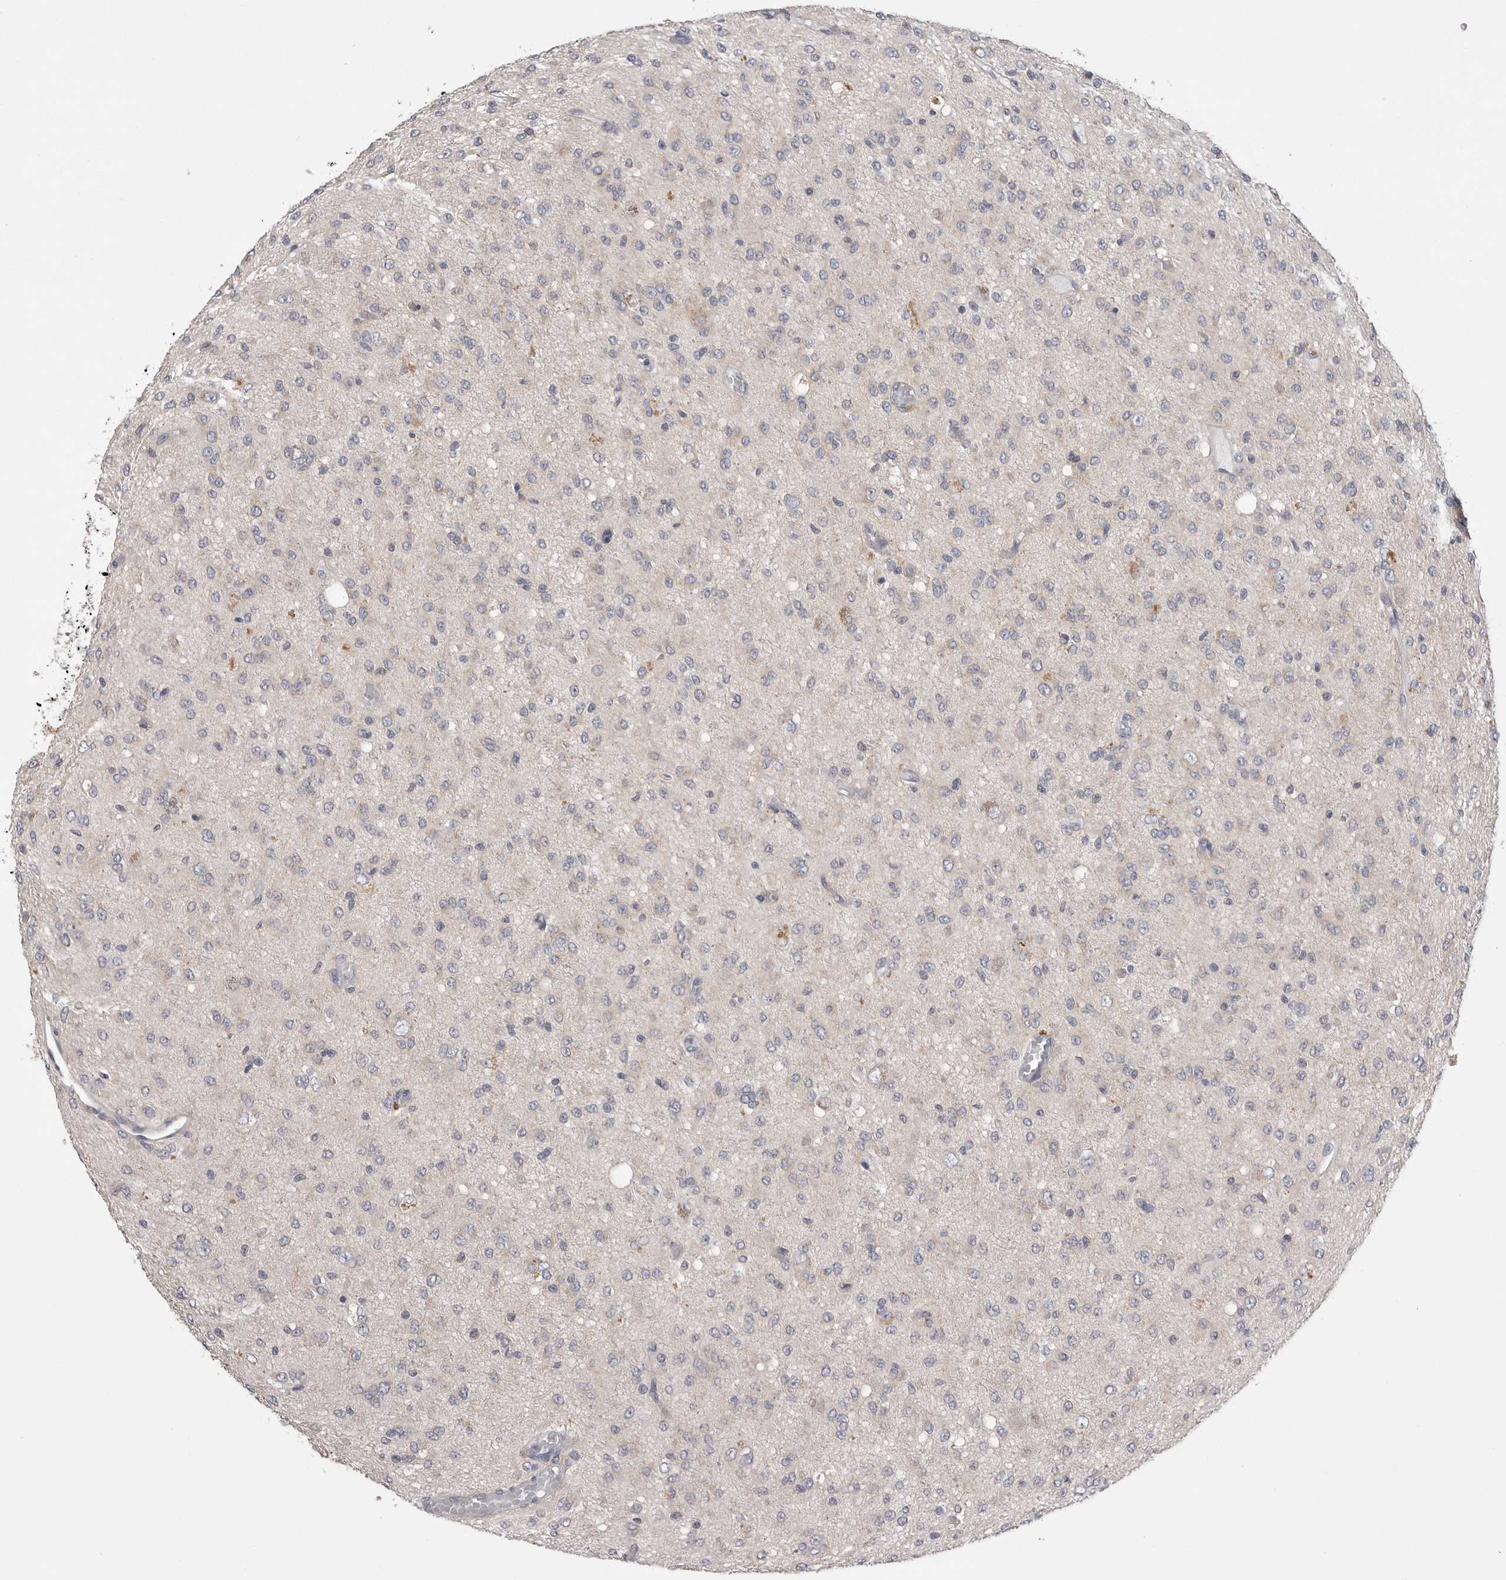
{"staining": {"intensity": "negative", "quantity": "none", "location": "none"}, "tissue": "glioma", "cell_type": "Tumor cells", "image_type": "cancer", "snomed": [{"axis": "morphology", "description": "Glioma, malignant, High grade"}, {"axis": "topography", "description": "Brain"}], "caption": "High power microscopy micrograph of an immunohistochemistry (IHC) micrograph of high-grade glioma (malignant), revealing no significant positivity in tumor cells.", "gene": "VAC14", "patient": {"sex": "female", "age": 59}}